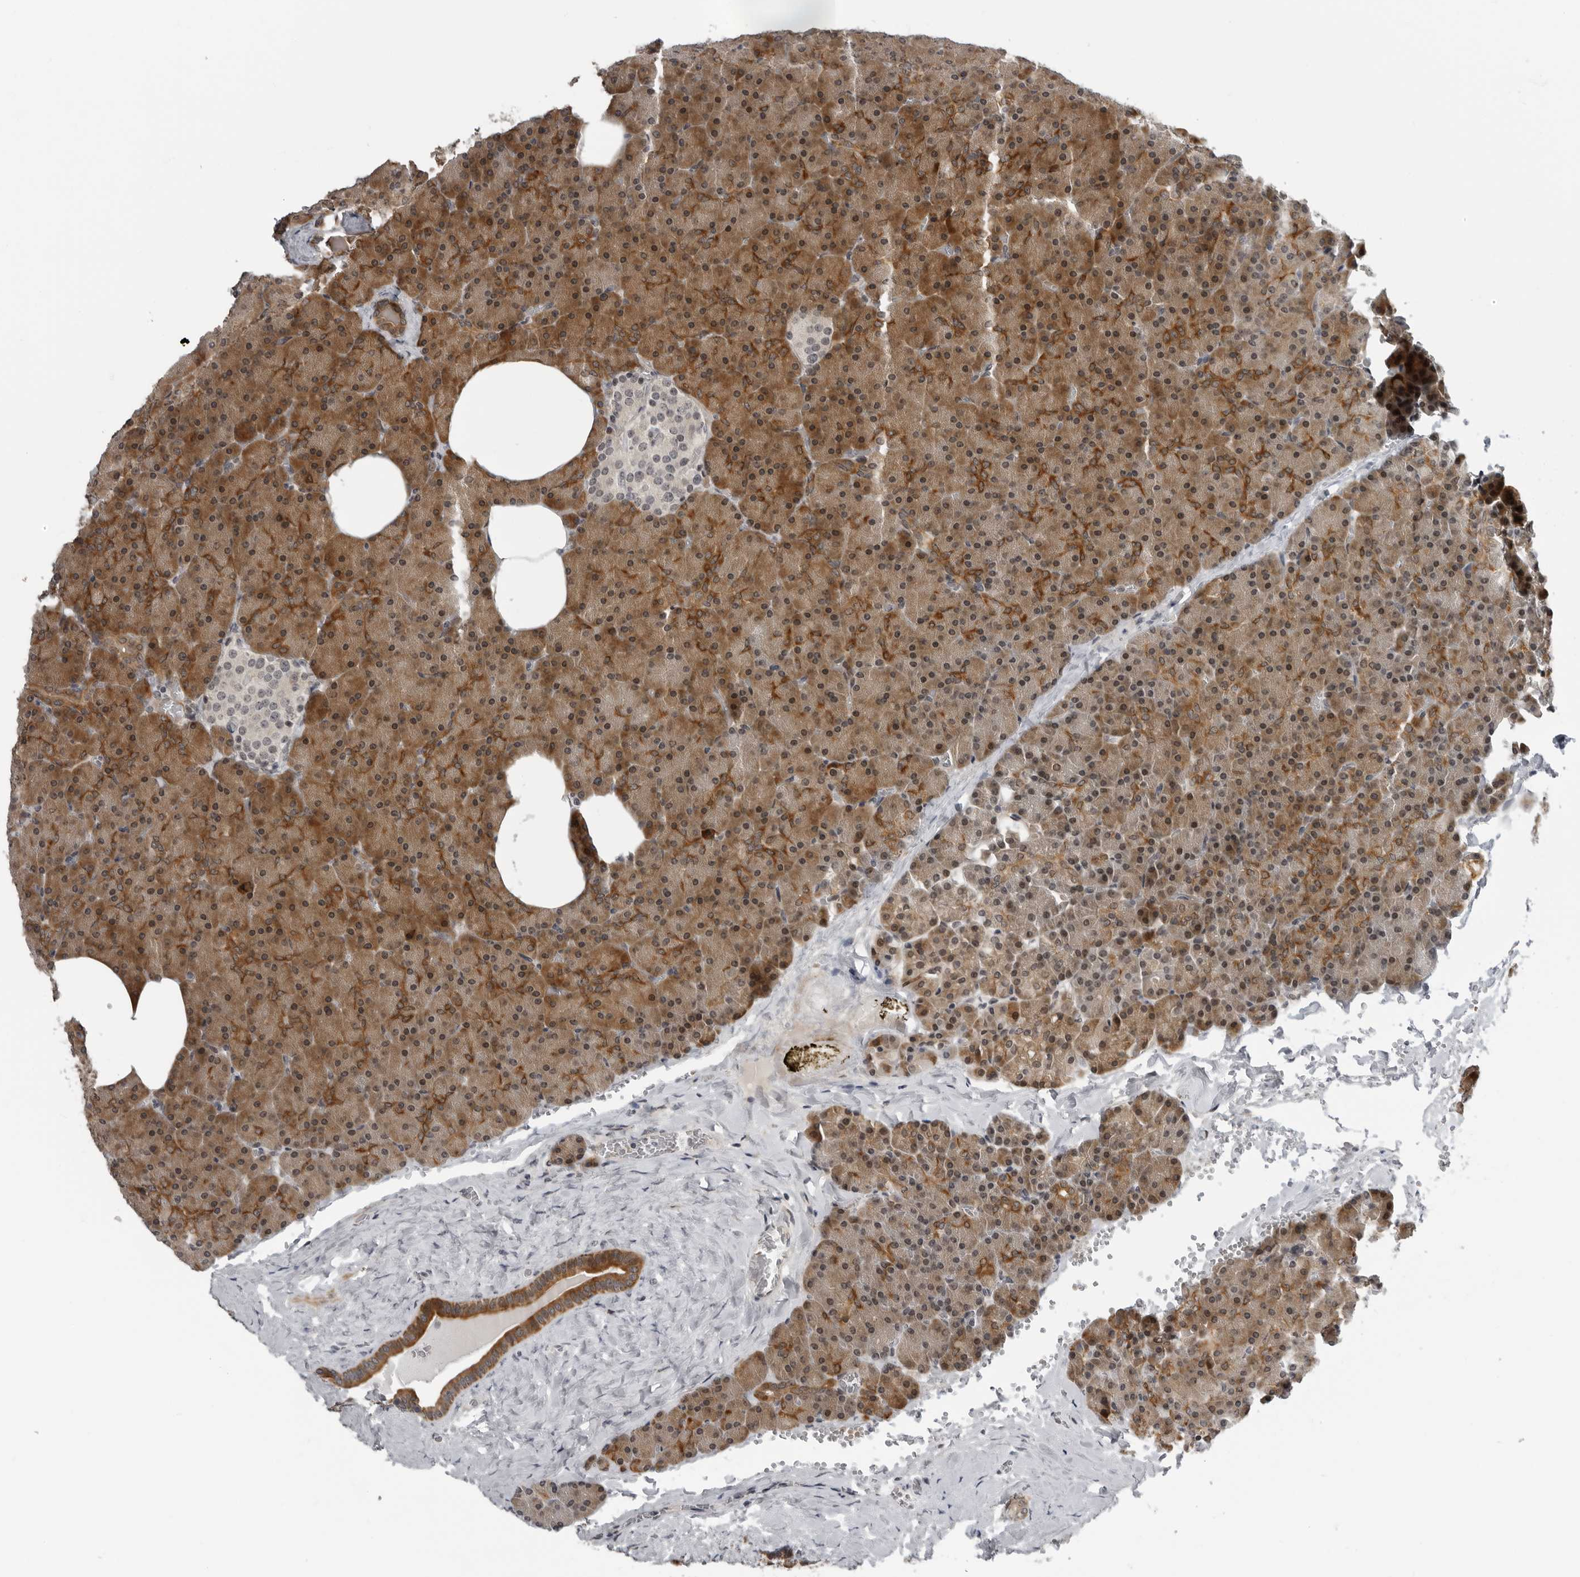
{"staining": {"intensity": "strong", "quantity": "25%-75%", "location": "cytoplasmic/membranous"}, "tissue": "pancreas", "cell_type": "Exocrine glandular cells", "image_type": "normal", "snomed": [{"axis": "morphology", "description": "Normal tissue, NOS"}, {"axis": "morphology", "description": "Carcinoid, malignant, NOS"}, {"axis": "topography", "description": "Pancreas"}], "caption": "A brown stain labels strong cytoplasmic/membranous positivity of a protein in exocrine glandular cells of normal pancreas.", "gene": "ALPK2", "patient": {"sex": "female", "age": 35}}